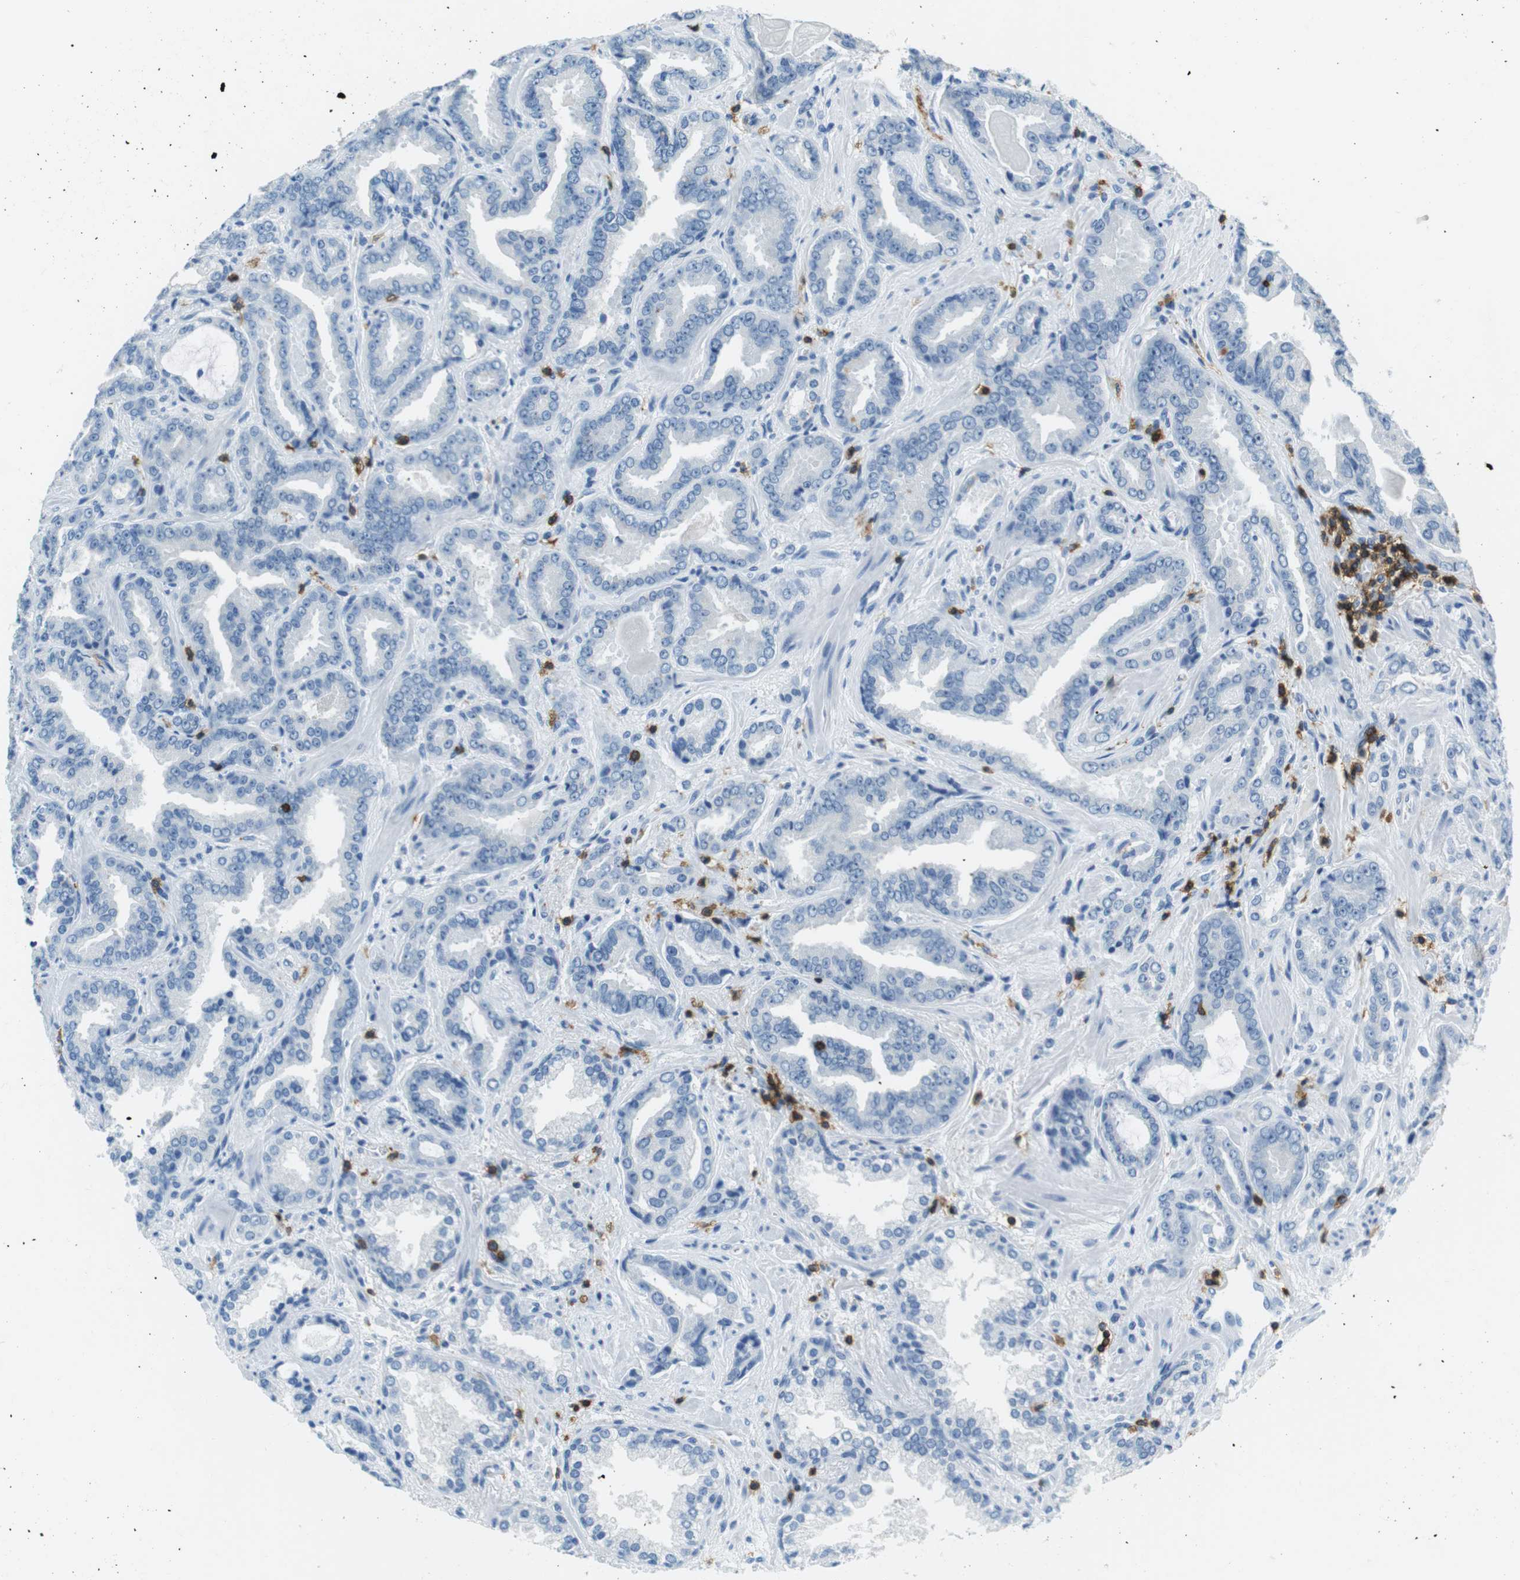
{"staining": {"intensity": "negative", "quantity": "none", "location": "none"}, "tissue": "prostate cancer", "cell_type": "Tumor cells", "image_type": "cancer", "snomed": [{"axis": "morphology", "description": "Adenocarcinoma, Low grade"}, {"axis": "topography", "description": "Prostate"}], "caption": "The immunohistochemistry (IHC) photomicrograph has no significant staining in tumor cells of prostate cancer tissue.", "gene": "LAT", "patient": {"sex": "male", "age": 60}}